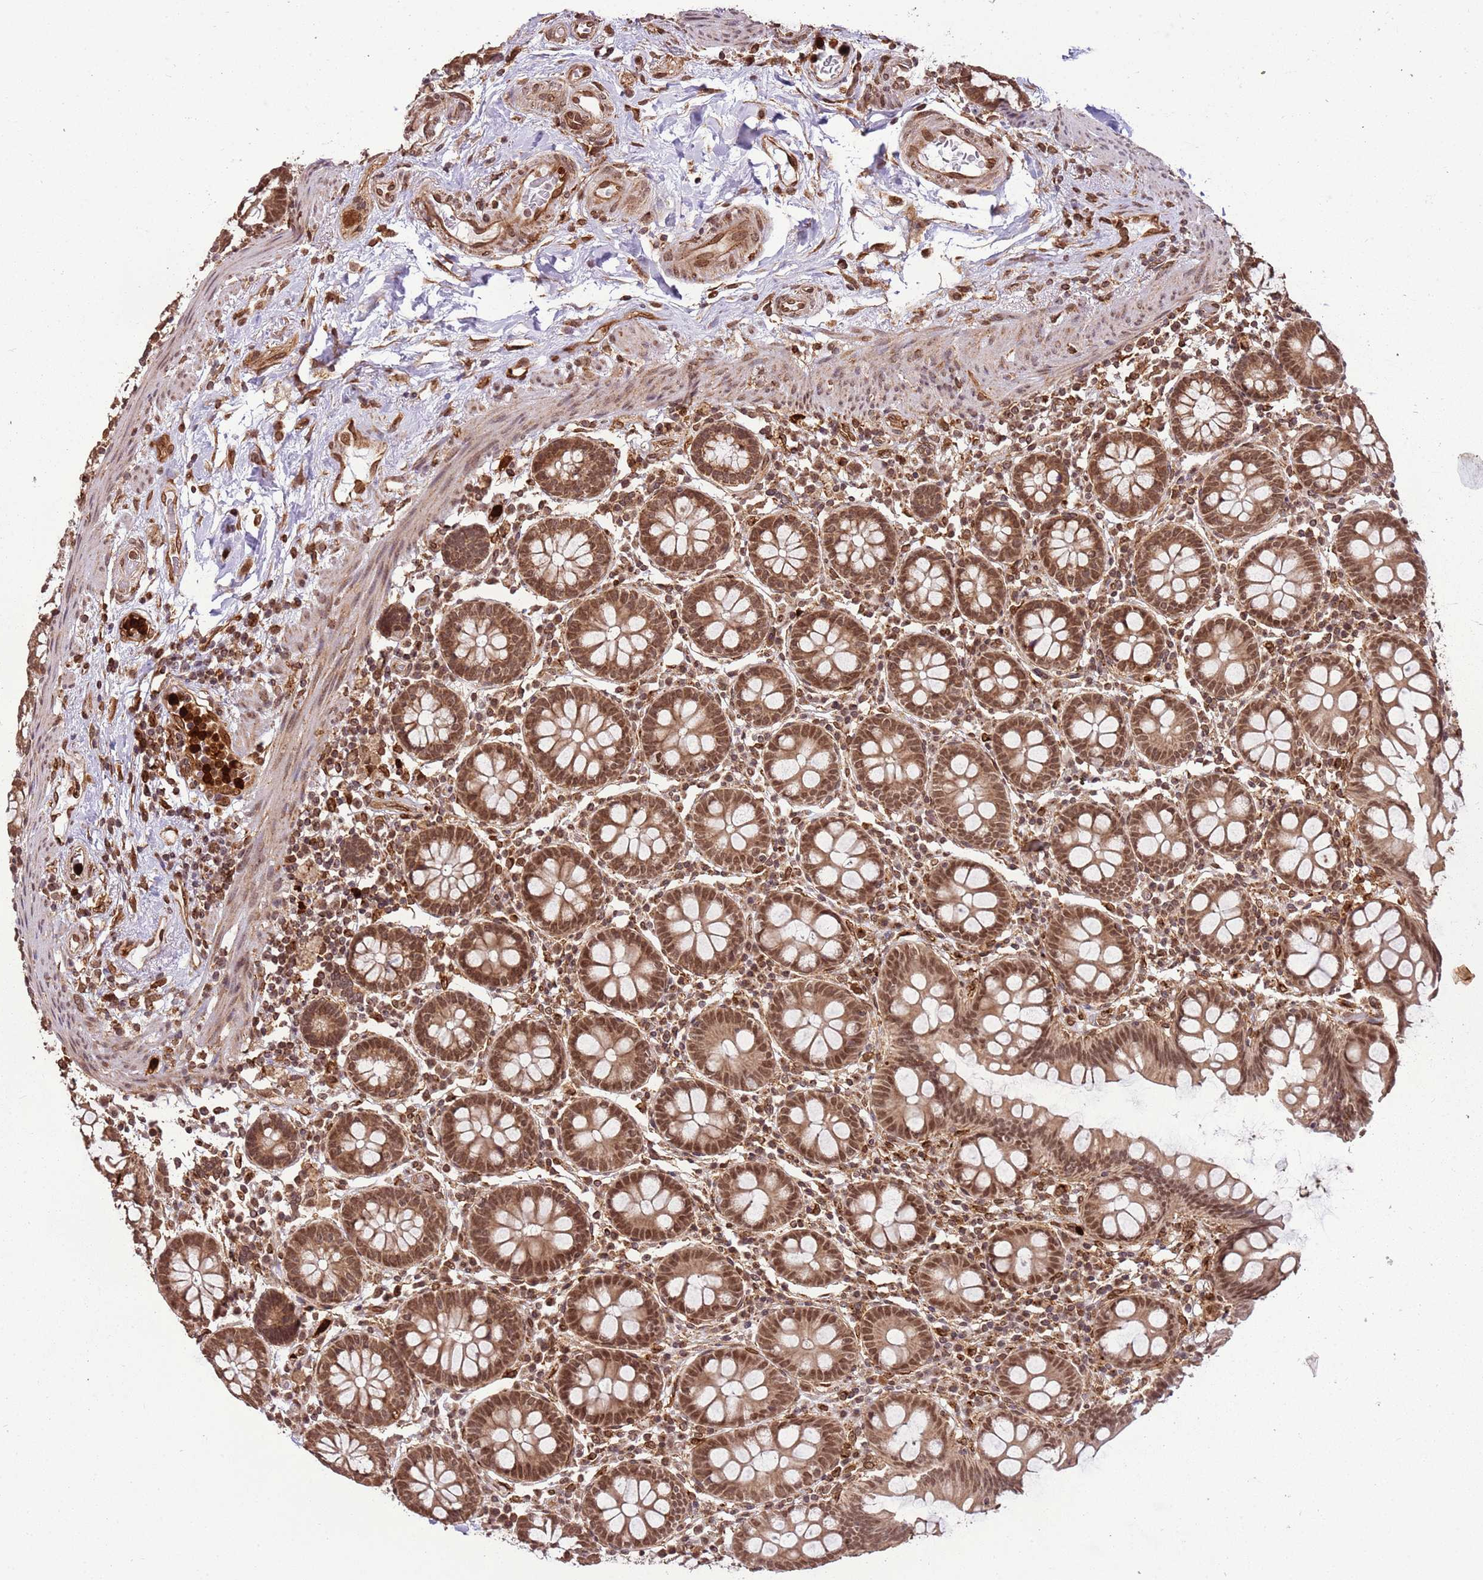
{"staining": {"intensity": "strong", "quantity": ">75%", "location": "cytoplasmic/membranous,nuclear"}, "tissue": "colon", "cell_type": "Endothelial cells", "image_type": "normal", "snomed": [{"axis": "morphology", "description": "Normal tissue, NOS"}, {"axis": "topography", "description": "Colon"}], "caption": "The image demonstrates staining of normal colon, revealing strong cytoplasmic/membranous,nuclear protein expression (brown color) within endothelial cells. (DAB (3,3'-diaminobenzidine) = brown stain, brightfield microscopy at high magnification).", "gene": "CEP170", "patient": {"sex": "female", "age": 79}}